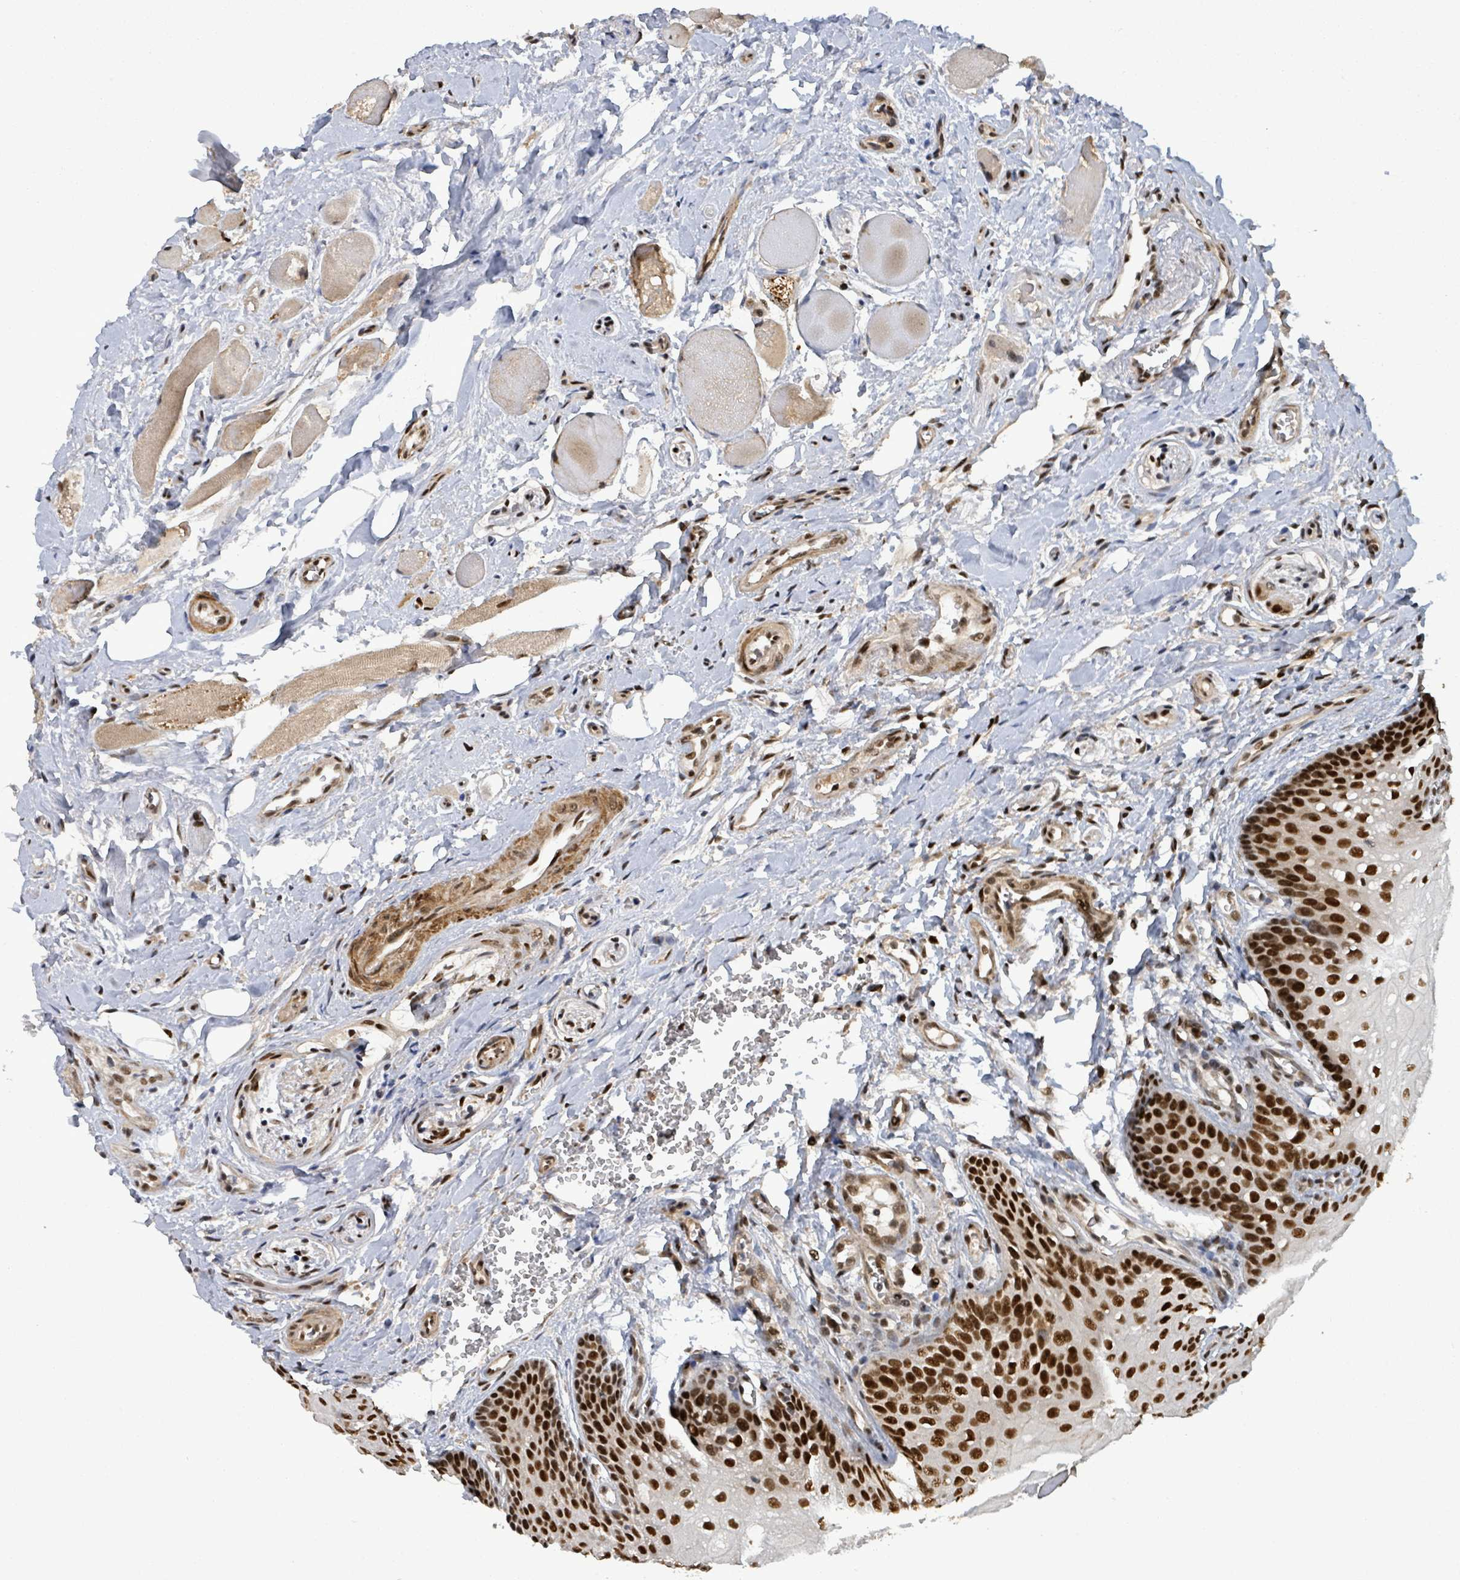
{"staining": {"intensity": "strong", "quantity": ">75%", "location": "cytoplasmic/membranous,nuclear"}, "tissue": "oral mucosa", "cell_type": "Squamous epithelial cells", "image_type": "normal", "snomed": [{"axis": "morphology", "description": "Normal tissue, NOS"}, {"axis": "morphology", "description": "Squamous cell carcinoma, NOS"}, {"axis": "topography", "description": "Oral tissue"}, {"axis": "topography", "description": "Tounge, NOS"}, {"axis": "topography", "description": "Head-Neck"}], "caption": "Unremarkable oral mucosa shows strong cytoplasmic/membranous,nuclear positivity in approximately >75% of squamous epithelial cells (Brightfield microscopy of DAB IHC at high magnification)..", "gene": "PATZ1", "patient": {"sex": "male", "age": 79}}